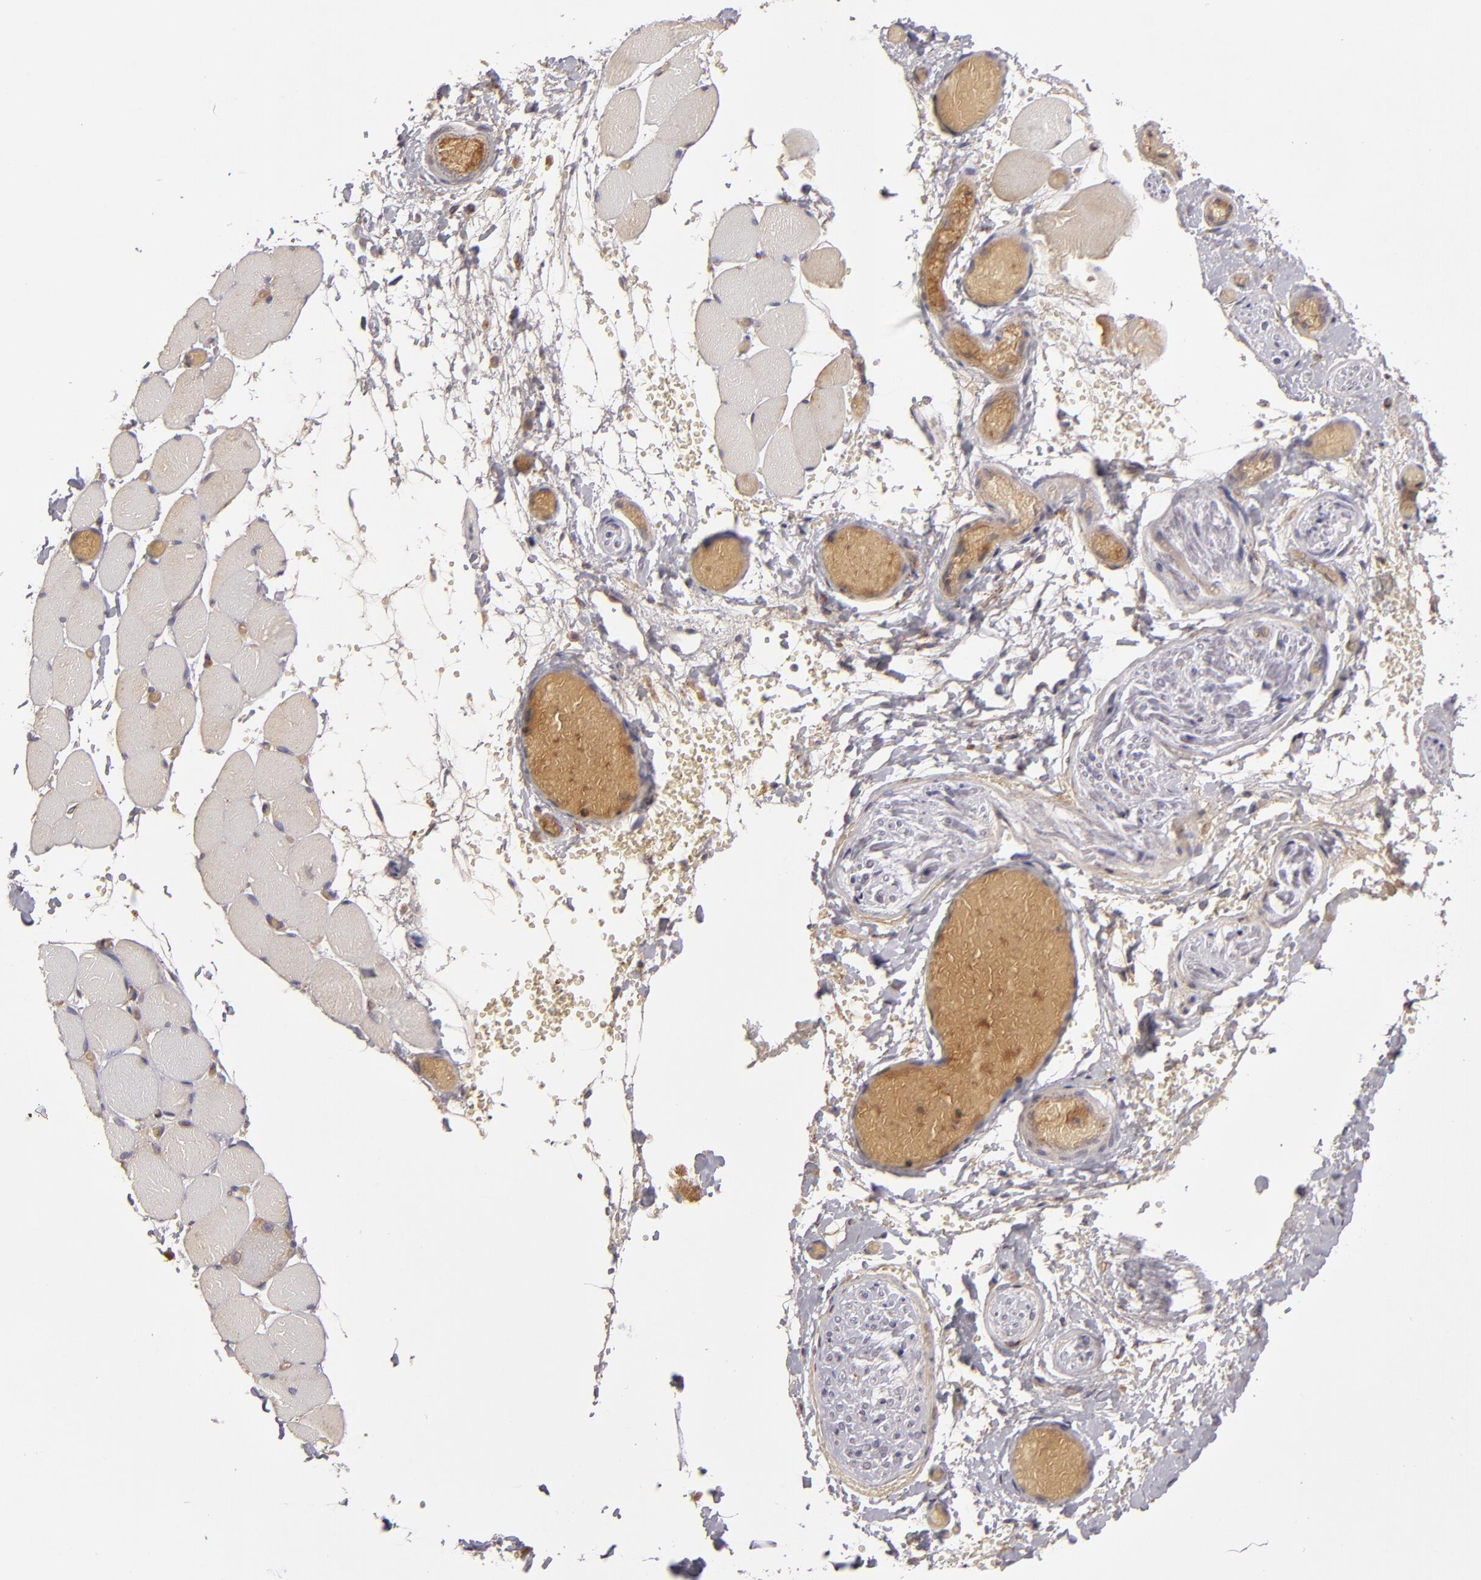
{"staining": {"intensity": "negative", "quantity": "none", "location": "none"}, "tissue": "skeletal muscle", "cell_type": "Myocytes", "image_type": "normal", "snomed": [{"axis": "morphology", "description": "Normal tissue, NOS"}, {"axis": "topography", "description": "Skeletal muscle"}, {"axis": "topography", "description": "Soft tissue"}], "caption": "Immunohistochemical staining of normal human skeletal muscle reveals no significant positivity in myocytes. (Brightfield microscopy of DAB immunohistochemistry at high magnification).", "gene": "CFB", "patient": {"sex": "female", "age": 58}}